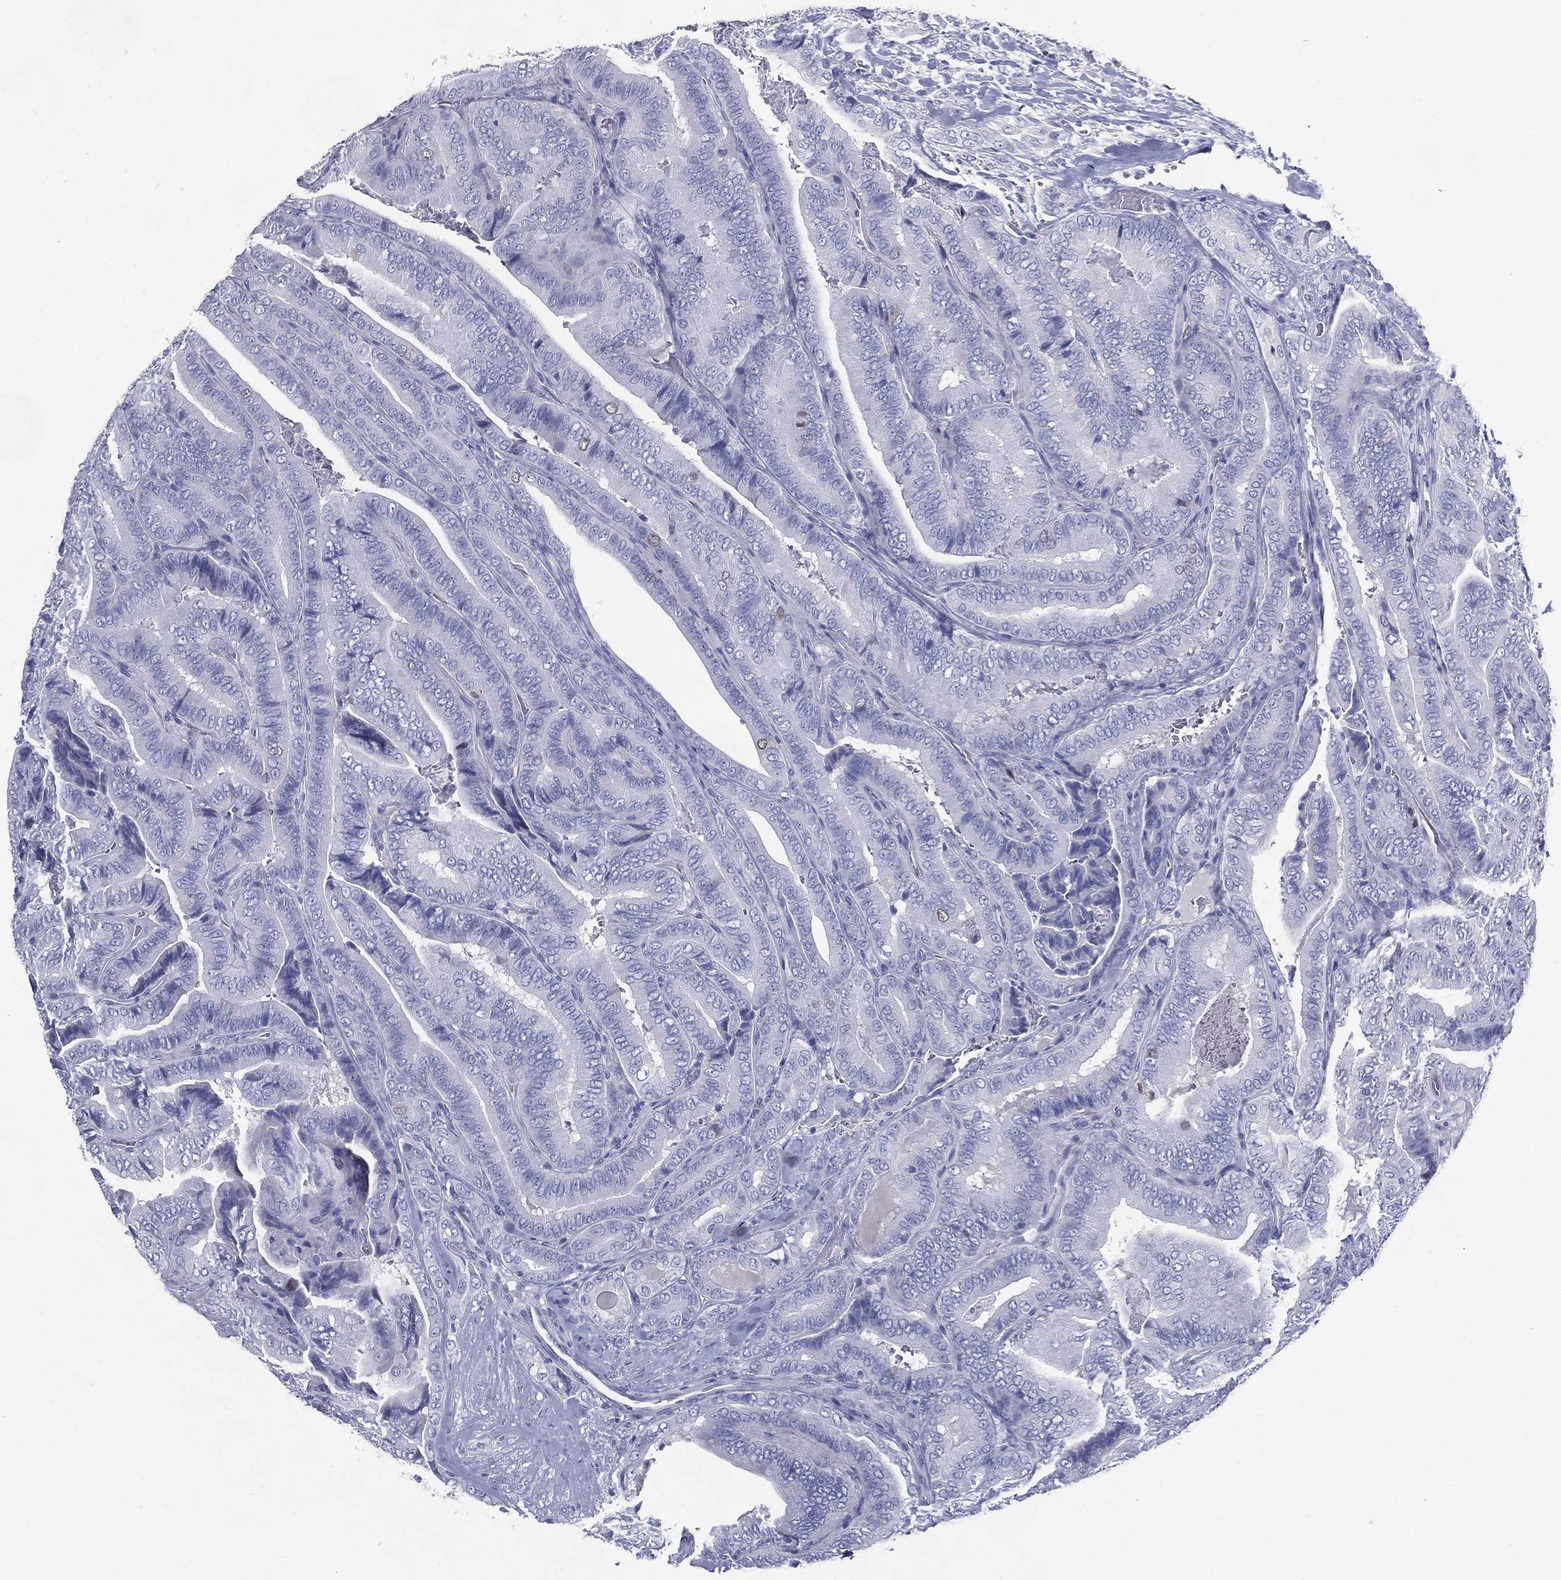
{"staining": {"intensity": "negative", "quantity": "none", "location": "none"}, "tissue": "thyroid cancer", "cell_type": "Tumor cells", "image_type": "cancer", "snomed": [{"axis": "morphology", "description": "Papillary adenocarcinoma, NOS"}, {"axis": "topography", "description": "Thyroid gland"}], "caption": "A high-resolution histopathology image shows immunohistochemistry (IHC) staining of papillary adenocarcinoma (thyroid), which exhibits no significant staining in tumor cells. Brightfield microscopy of immunohistochemistry (IHC) stained with DAB (brown) and hematoxylin (blue), captured at high magnification.", "gene": "KIF2C", "patient": {"sex": "male", "age": 61}}